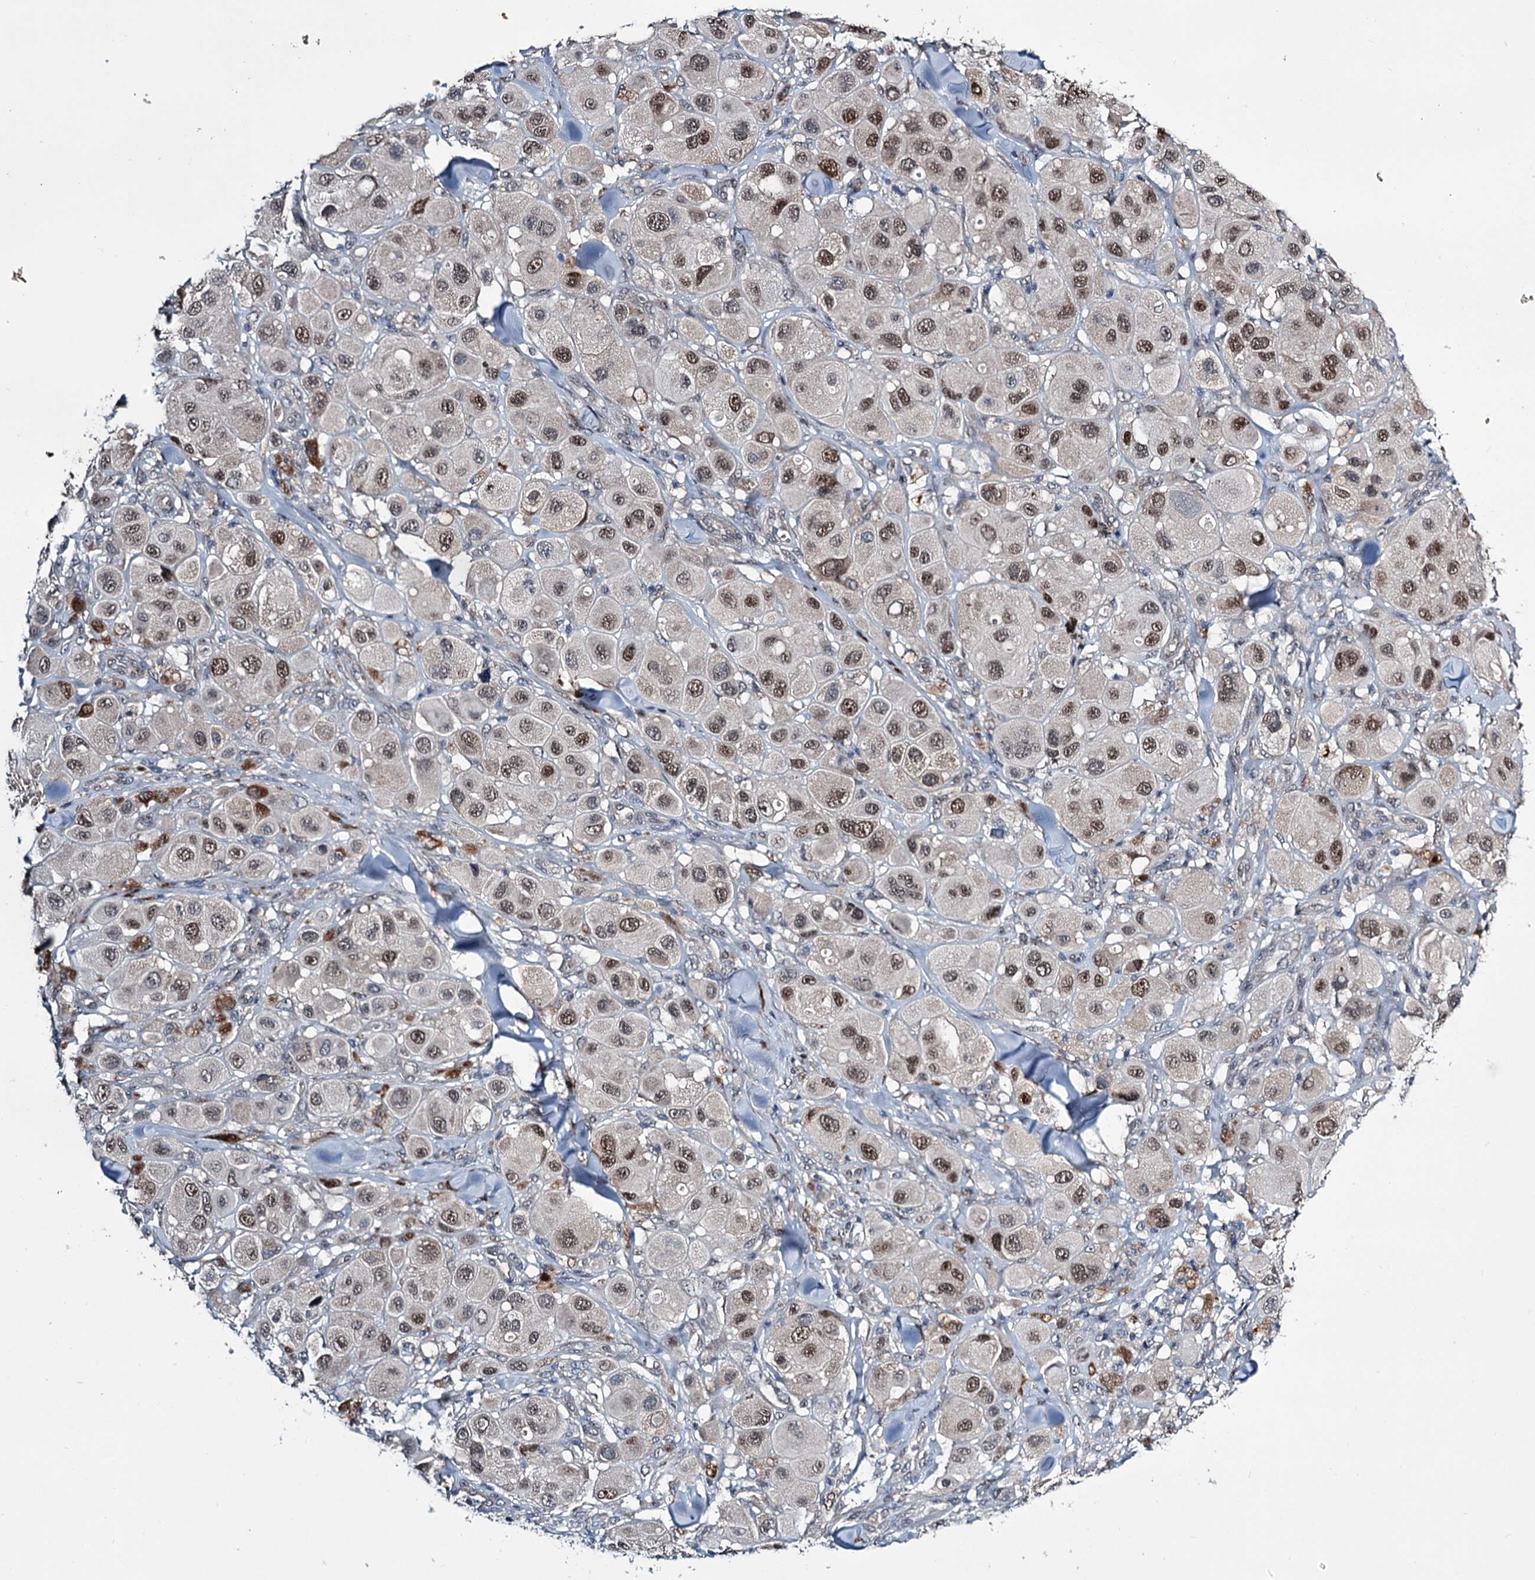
{"staining": {"intensity": "moderate", "quantity": ">75%", "location": "nuclear"}, "tissue": "melanoma", "cell_type": "Tumor cells", "image_type": "cancer", "snomed": [{"axis": "morphology", "description": "Malignant melanoma, Metastatic site"}, {"axis": "topography", "description": "Skin"}], "caption": "Malignant melanoma (metastatic site) stained with a brown dye demonstrates moderate nuclear positive staining in about >75% of tumor cells.", "gene": "DCUN1D4", "patient": {"sex": "male", "age": 41}}